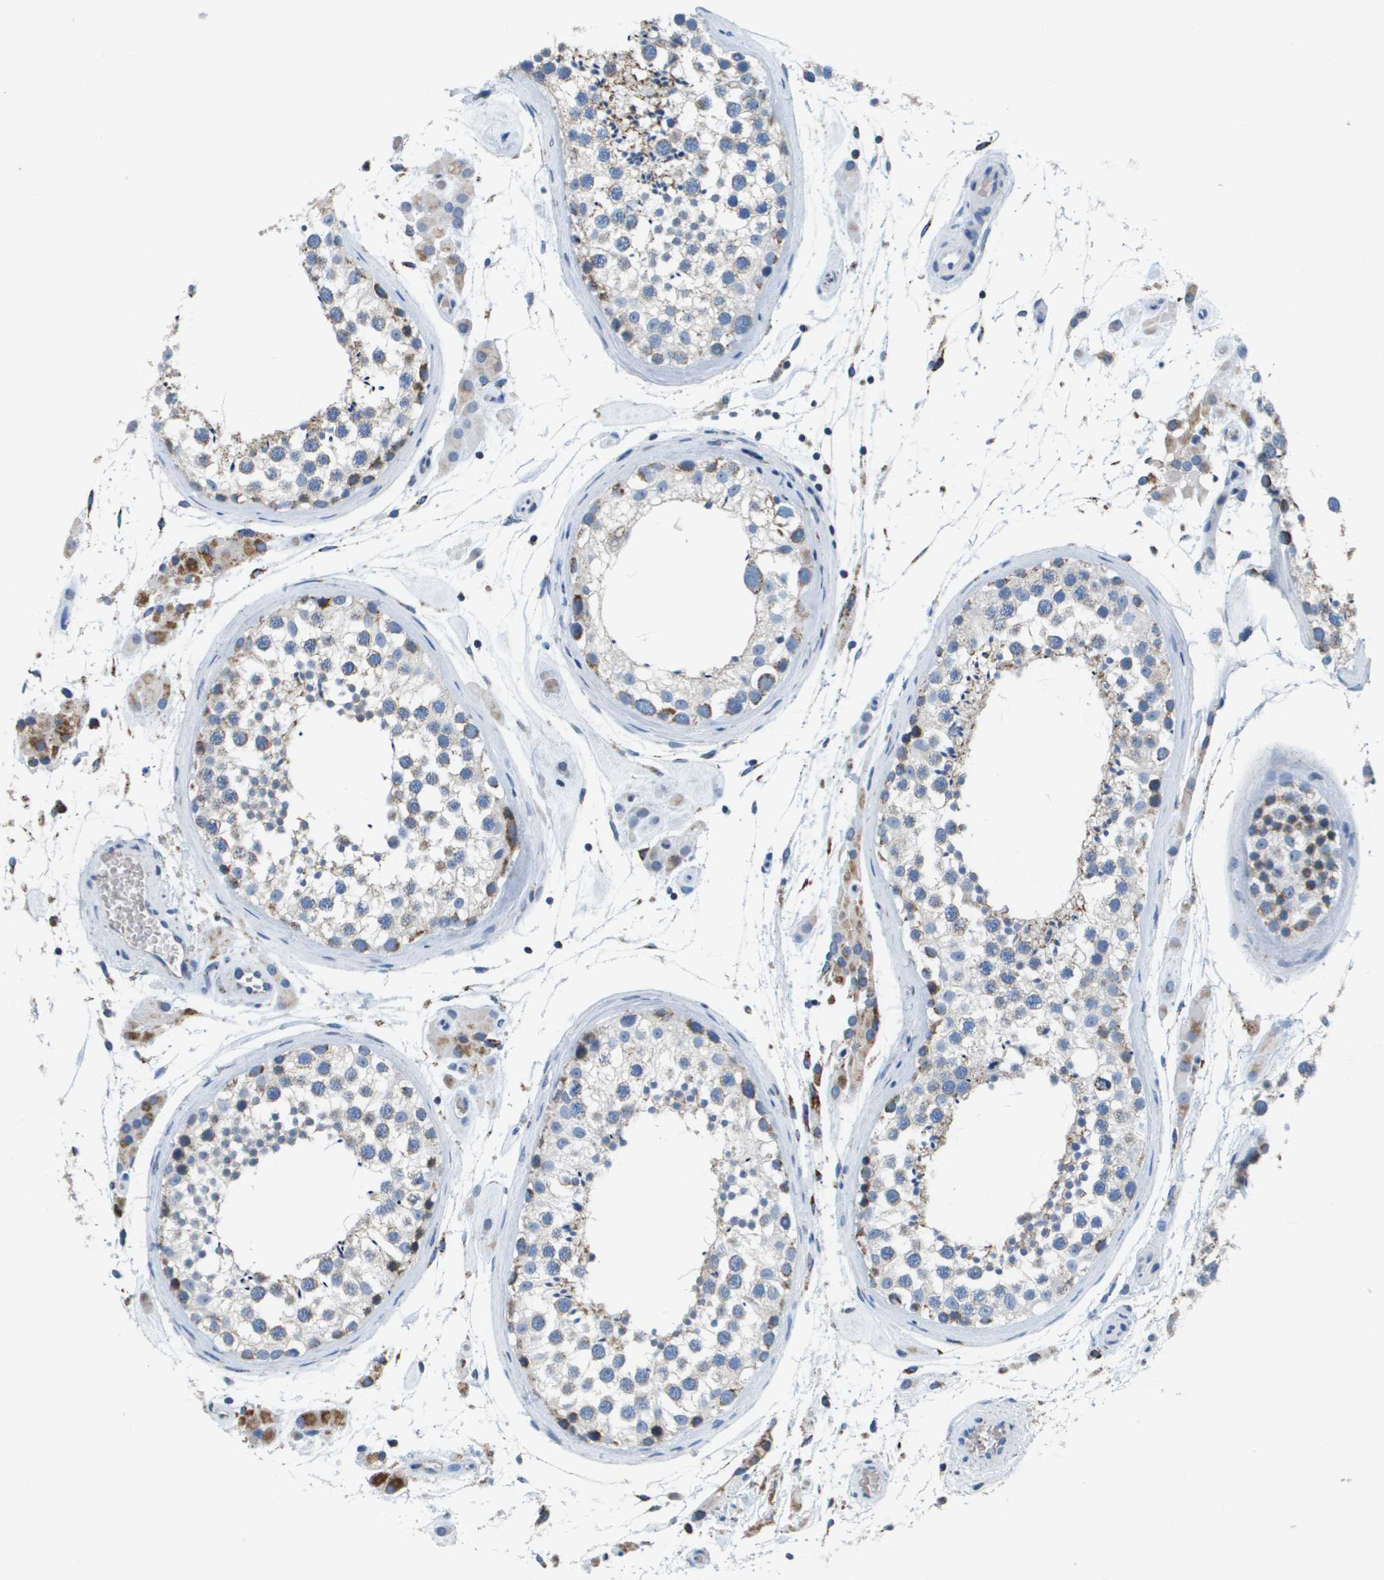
{"staining": {"intensity": "moderate", "quantity": "25%-75%", "location": "cytoplasmic/membranous"}, "tissue": "testis", "cell_type": "Cells in seminiferous ducts", "image_type": "normal", "snomed": [{"axis": "morphology", "description": "Normal tissue, NOS"}, {"axis": "topography", "description": "Testis"}], "caption": "Cells in seminiferous ducts exhibit medium levels of moderate cytoplasmic/membranous staining in about 25%-75% of cells in normal testis. The staining is performed using DAB (3,3'-diaminobenzidine) brown chromogen to label protein expression. The nuclei are counter-stained blue using hematoxylin.", "gene": "ATP5F1B", "patient": {"sex": "male", "age": 46}}